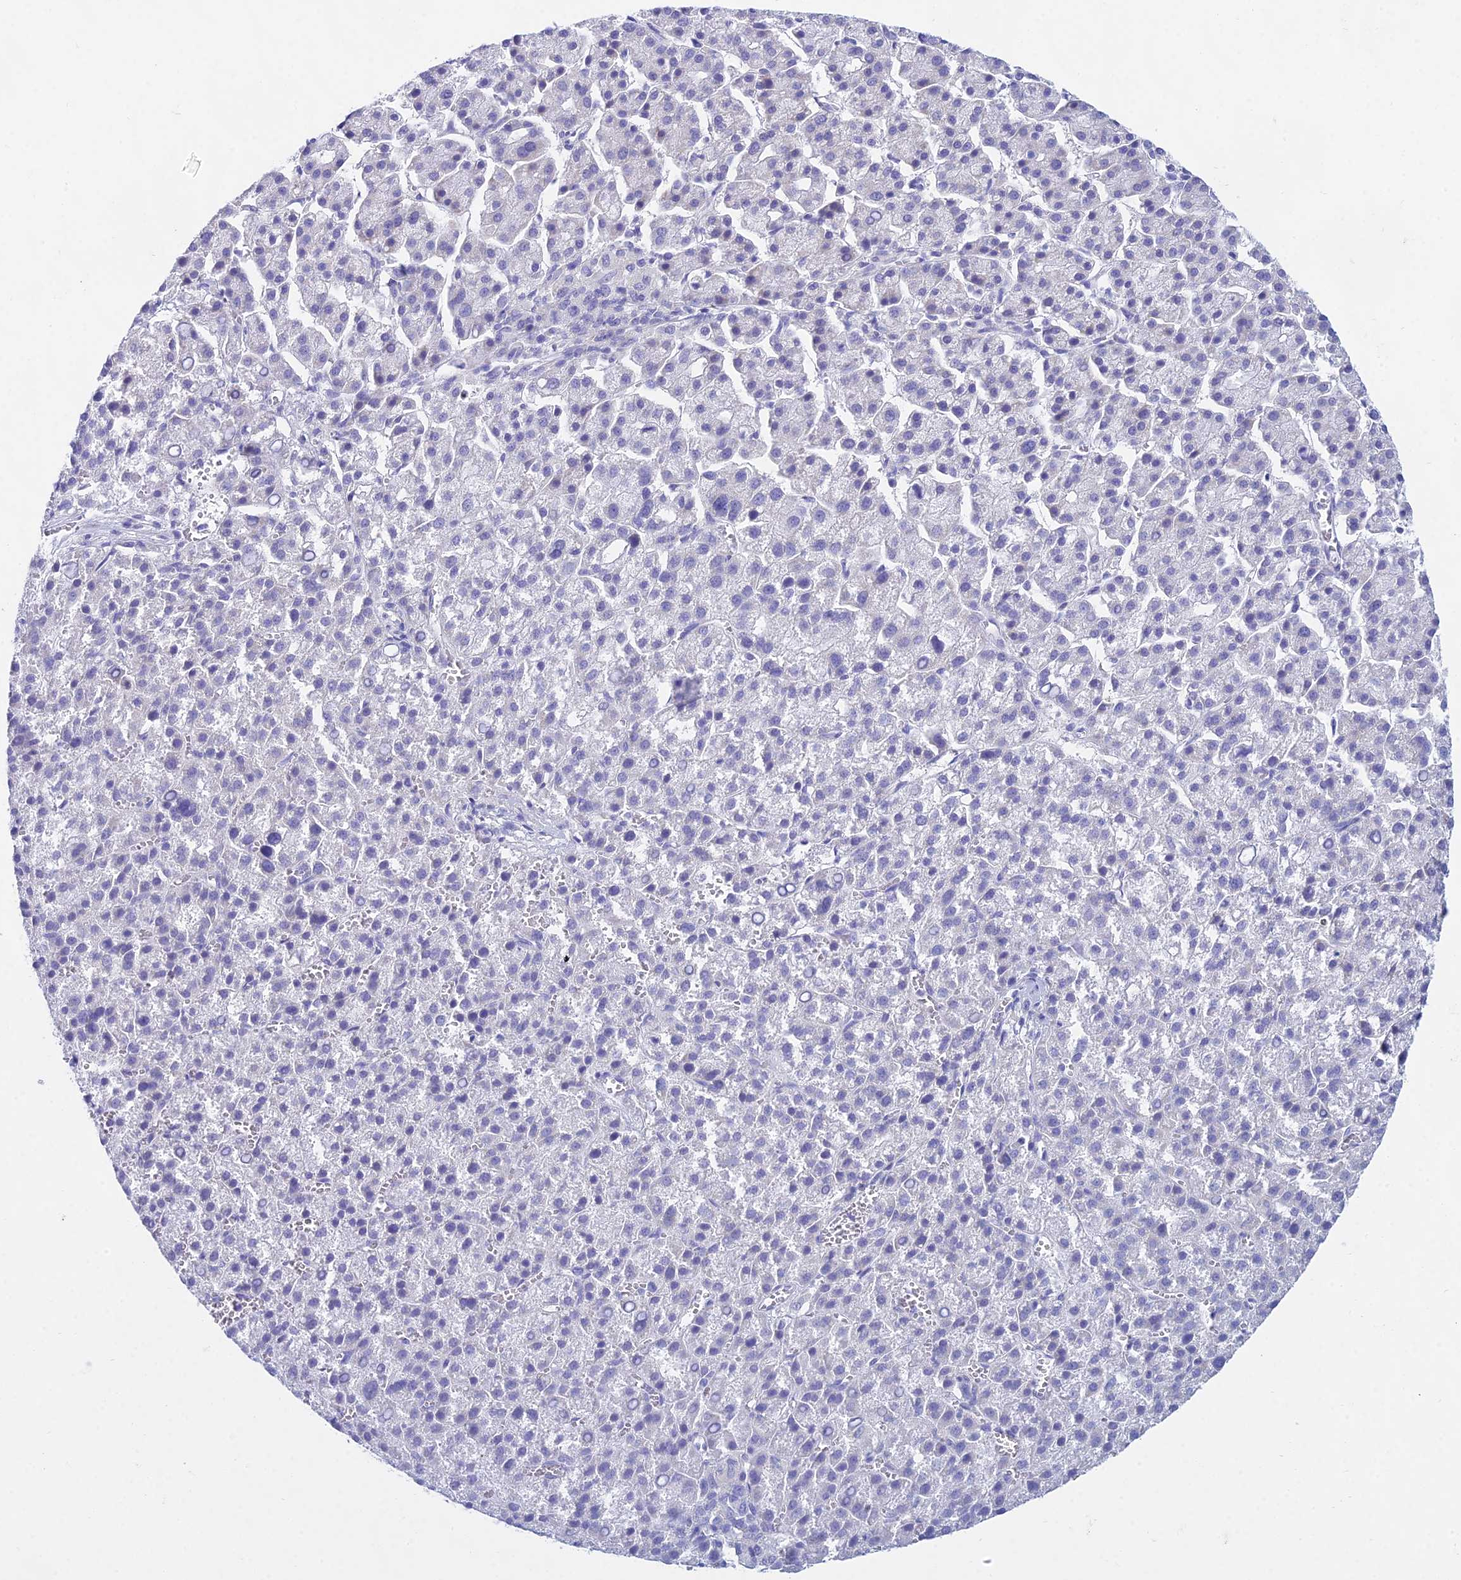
{"staining": {"intensity": "negative", "quantity": "none", "location": "none"}, "tissue": "liver cancer", "cell_type": "Tumor cells", "image_type": "cancer", "snomed": [{"axis": "morphology", "description": "Carcinoma, Hepatocellular, NOS"}, {"axis": "topography", "description": "Liver"}], "caption": "This is a image of immunohistochemistry (IHC) staining of hepatocellular carcinoma (liver), which shows no expression in tumor cells. Brightfield microscopy of immunohistochemistry stained with DAB (3,3'-diaminobenzidine) (brown) and hematoxylin (blue), captured at high magnification.", "gene": "PRR13", "patient": {"sex": "female", "age": 58}}